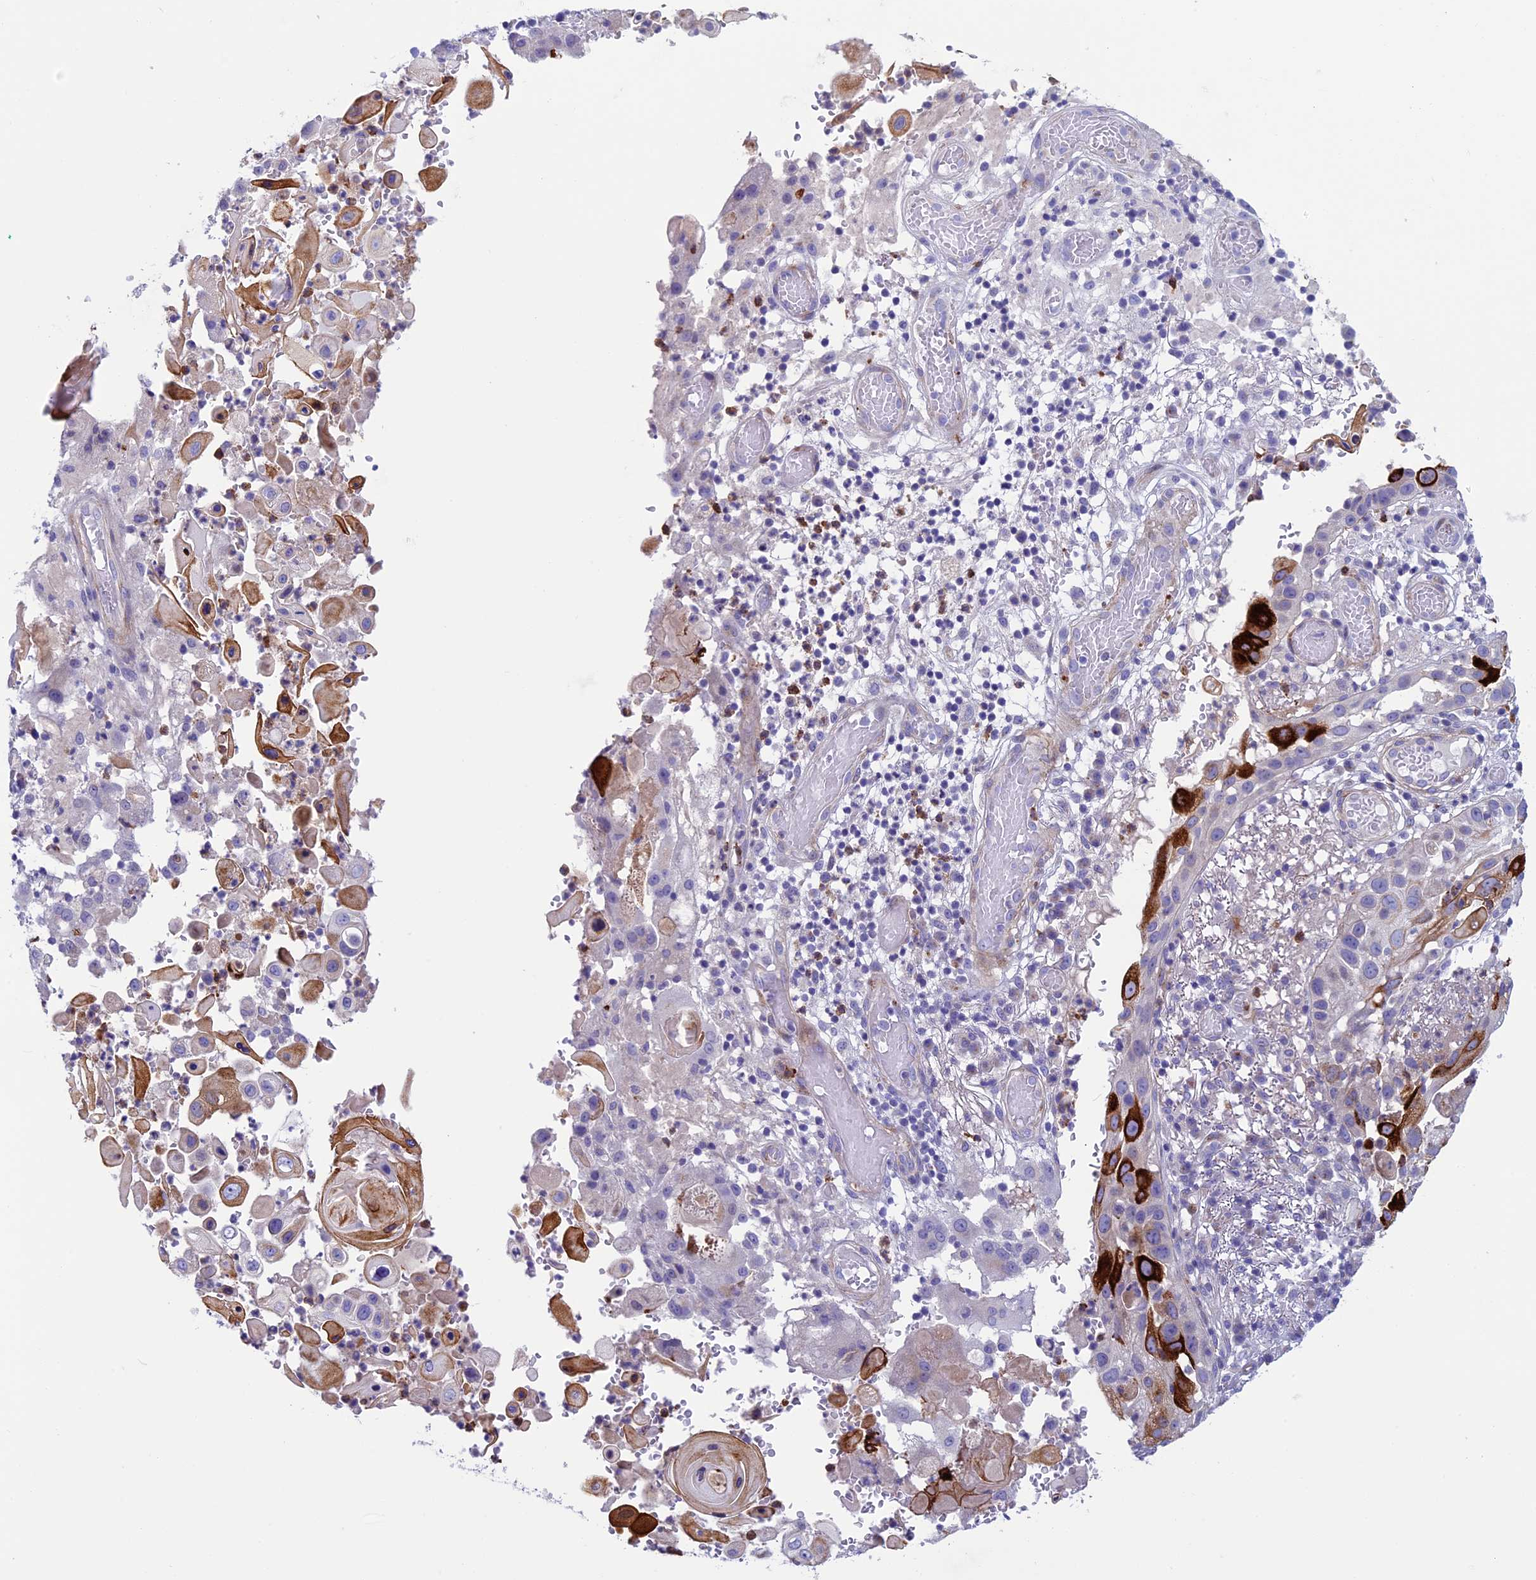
{"staining": {"intensity": "strong", "quantity": "<25%", "location": "cytoplasmic/membranous"}, "tissue": "skin cancer", "cell_type": "Tumor cells", "image_type": "cancer", "snomed": [{"axis": "morphology", "description": "Squamous cell carcinoma, NOS"}, {"axis": "topography", "description": "Skin"}], "caption": "This histopathology image demonstrates immunohistochemistry (IHC) staining of human skin cancer, with medium strong cytoplasmic/membranous expression in approximately <25% of tumor cells.", "gene": "LOXL1", "patient": {"sex": "female", "age": 44}}